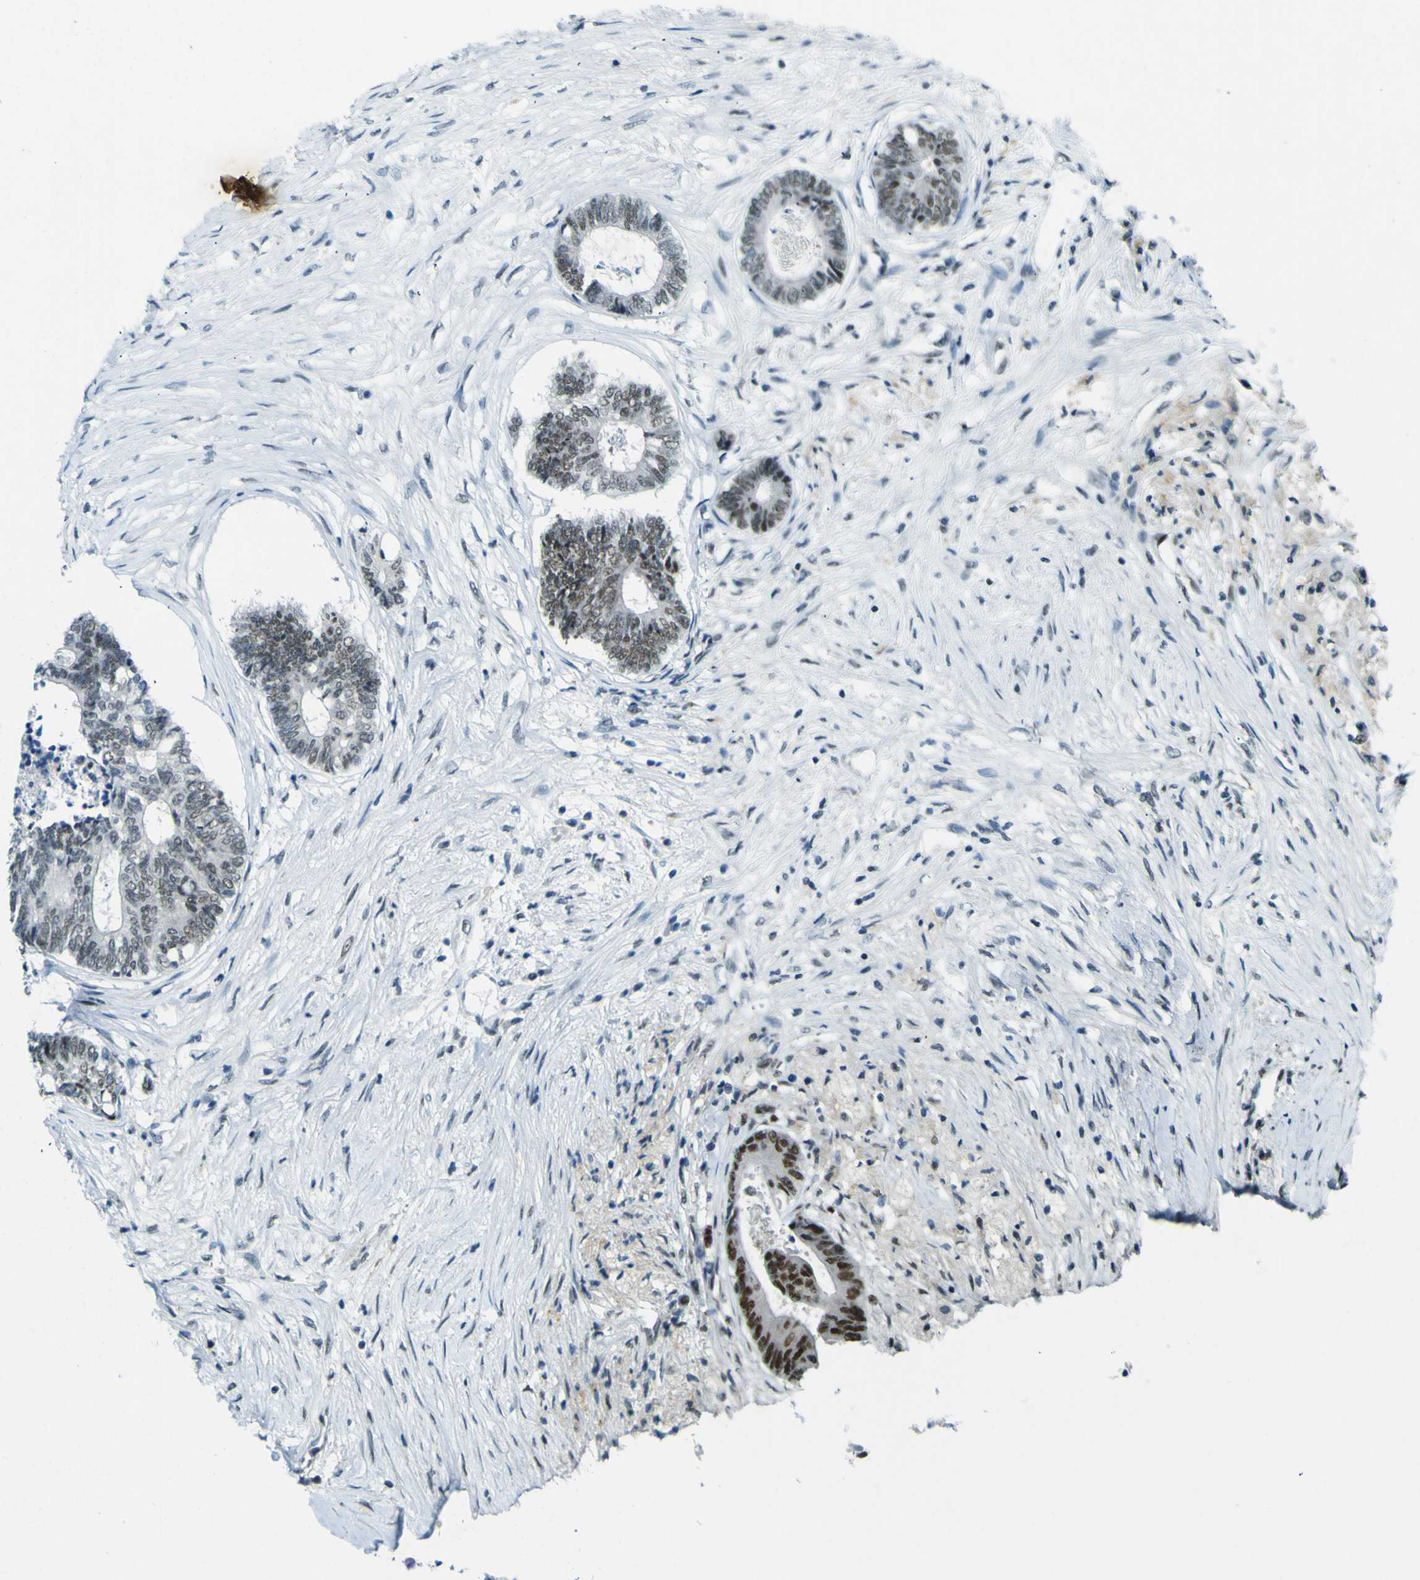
{"staining": {"intensity": "moderate", "quantity": ">75%", "location": "nuclear"}, "tissue": "colorectal cancer", "cell_type": "Tumor cells", "image_type": "cancer", "snomed": [{"axis": "morphology", "description": "Adenocarcinoma, NOS"}, {"axis": "topography", "description": "Rectum"}], "caption": "Immunohistochemistry of human colorectal cancer reveals medium levels of moderate nuclear positivity in approximately >75% of tumor cells. (Brightfield microscopy of DAB IHC at high magnification).", "gene": "CEBPG", "patient": {"sex": "male", "age": 63}}